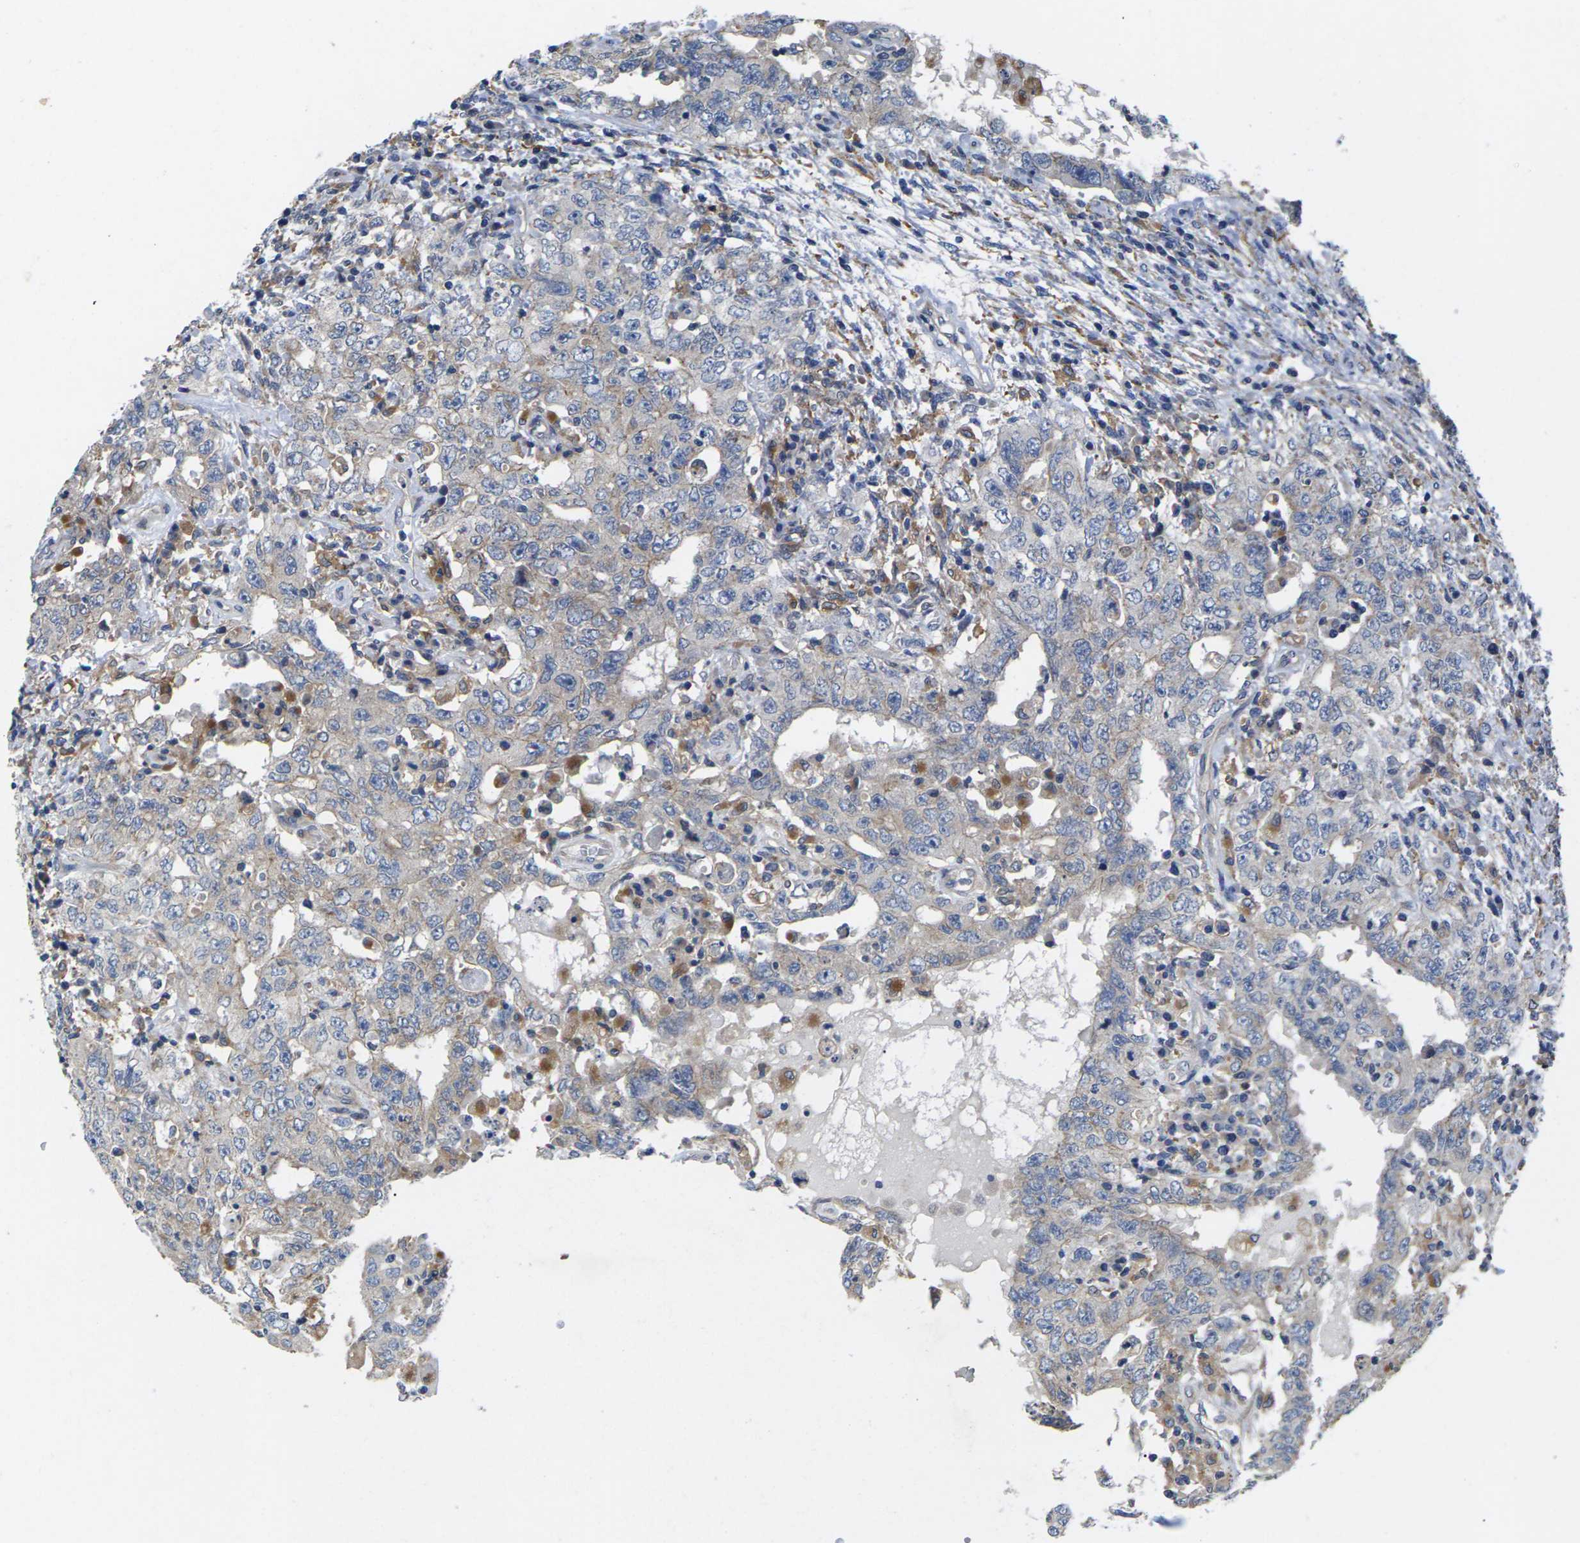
{"staining": {"intensity": "weak", "quantity": ">75%", "location": "cytoplasmic/membranous"}, "tissue": "testis cancer", "cell_type": "Tumor cells", "image_type": "cancer", "snomed": [{"axis": "morphology", "description": "Carcinoma, Embryonal, NOS"}, {"axis": "topography", "description": "Testis"}], "caption": "Immunohistochemistry (IHC) micrograph of neoplastic tissue: human testis cancer stained using immunohistochemistry (IHC) demonstrates low levels of weak protein expression localized specifically in the cytoplasmic/membranous of tumor cells, appearing as a cytoplasmic/membranous brown color.", "gene": "SCNN1A", "patient": {"sex": "male", "age": 26}}